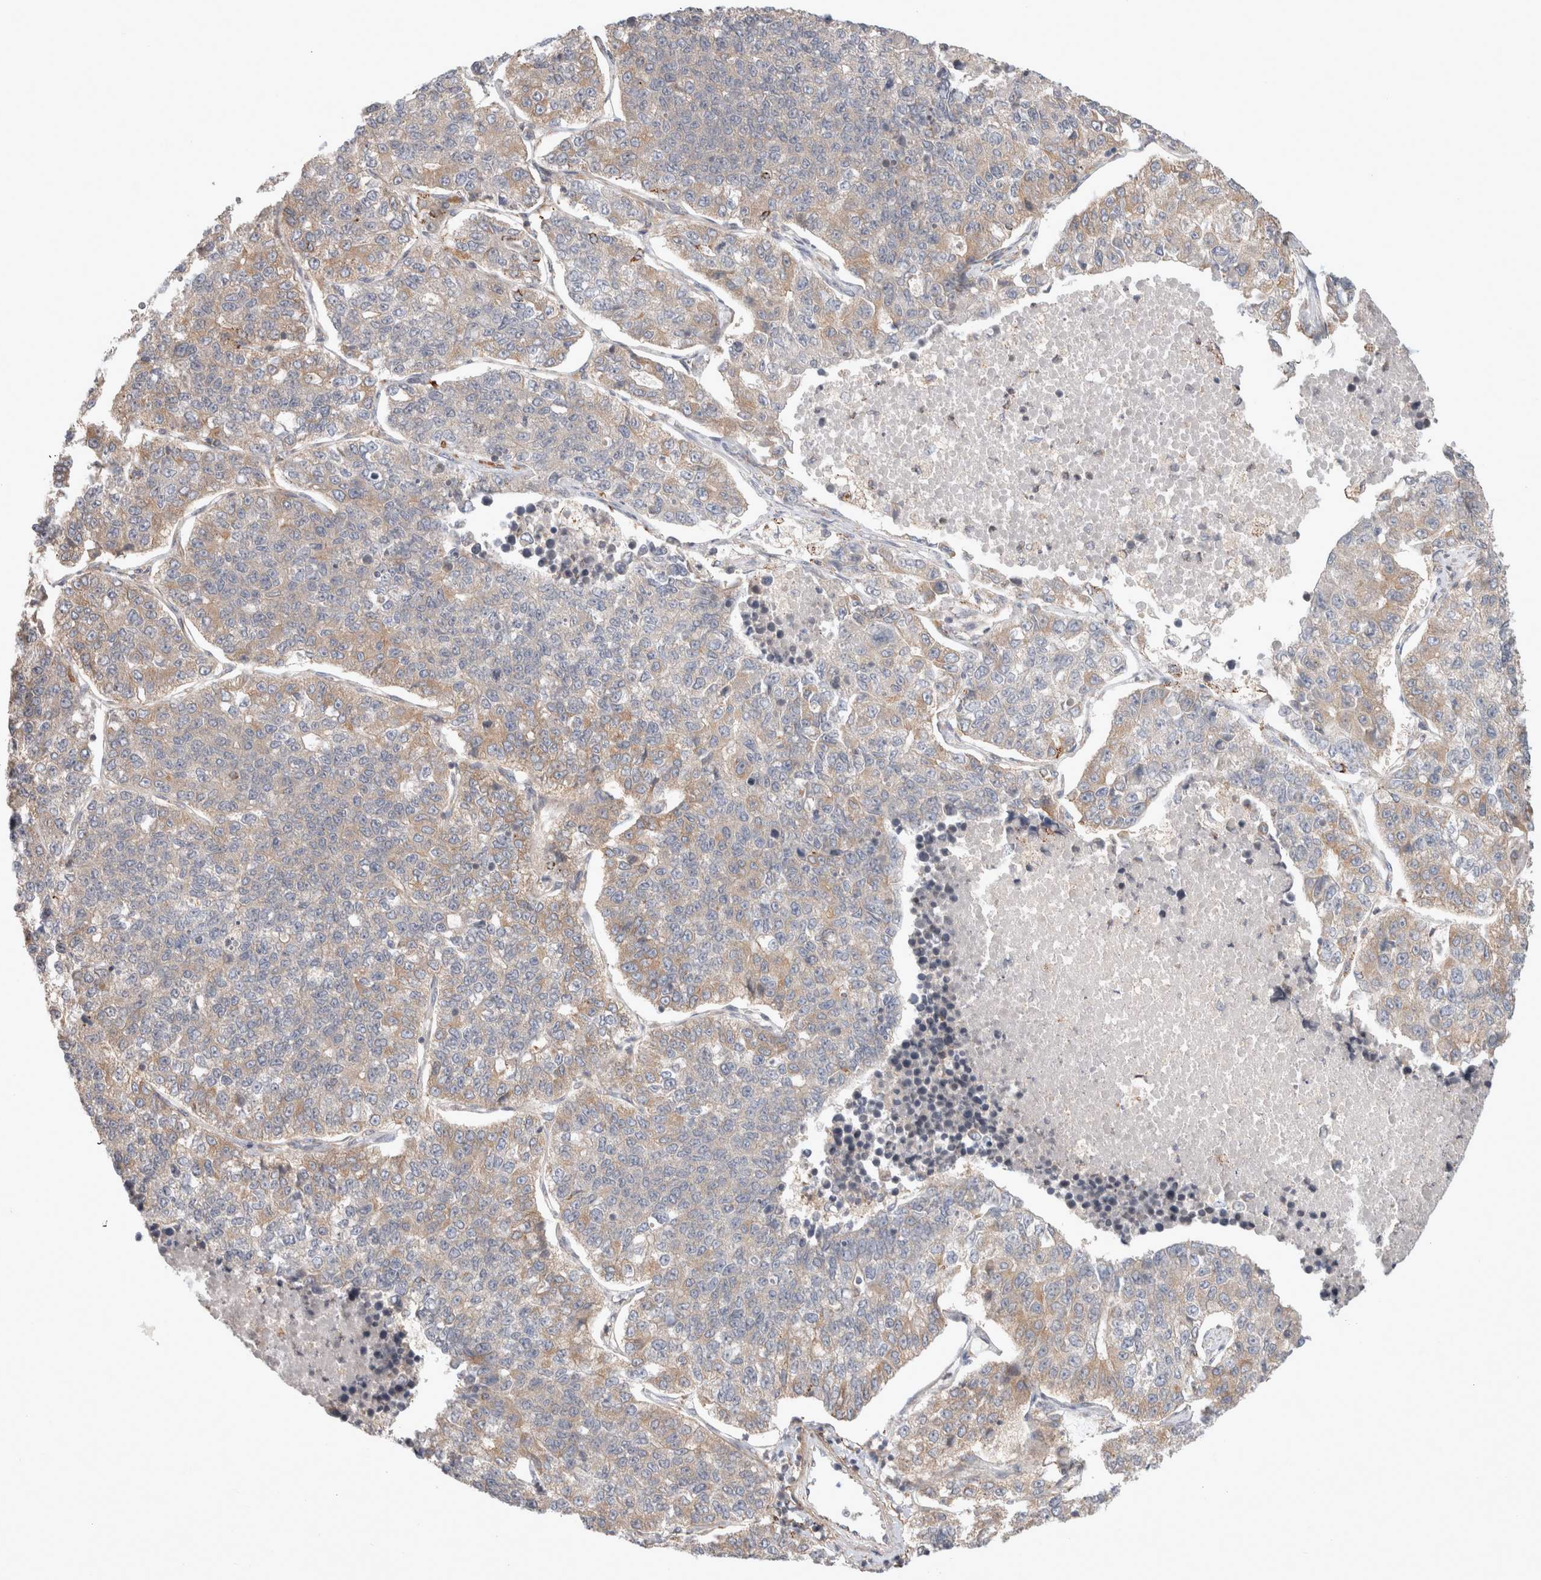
{"staining": {"intensity": "weak", "quantity": "25%-75%", "location": "cytoplasmic/membranous"}, "tissue": "lung cancer", "cell_type": "Tumor cells", "image_type": "cancer", "snomed": [{"axis": "morphology", "description": "Adenocarcinoma, NOS"}, {"axis": "topography", "description": "Lung"}], "caption": "Adenocarcinoma (lung) stained with a brown dye exhibits weak cytoplasmic/membranous positive expression in approximately 25%-75% of tumor cells.", "gene": "HROB", "patient": {"sex": "male", "age": 49}}